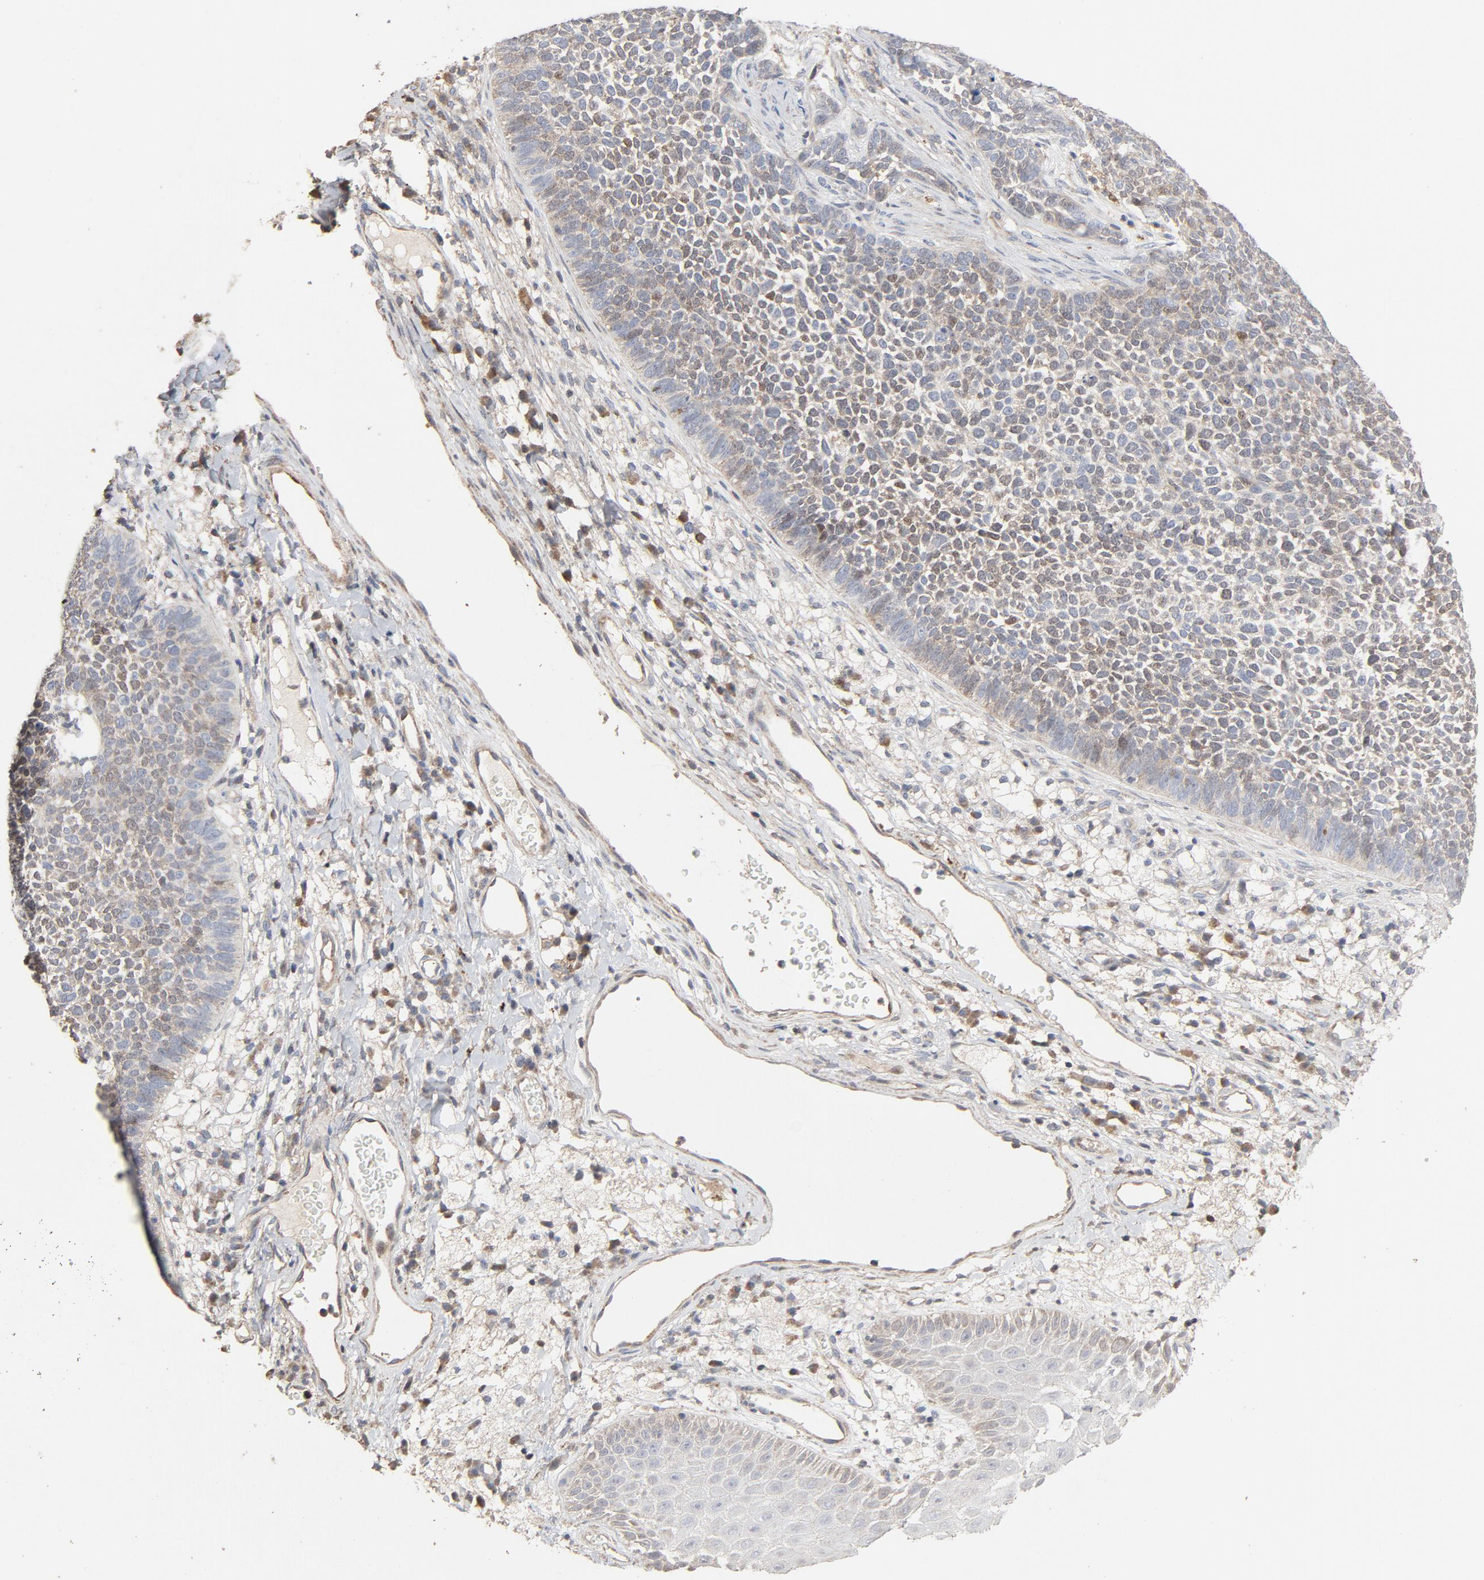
{"staining": {"intensity": "weak", "quantity": "25%-75%", "location": "cytoplasmic/membranous,nuclear"}, "tissue": "skin cancer", "cell_type": "Tumor cells", "image_type": "cancer", "snomed": [{"axis": "morphology", "description": "Basal cell carcinoma"}, {"axis": "topography", "description": "Skin"}], "caption": "Immunohistochemical staining of skin cancer (basal cell carcinoma) reveals weak cytoplasmic/membranous and nuclear protein staining in about 25%-75% of tumor cells.", "gene": "CDK6", "patient": {"sex": "female", "age": 84}}